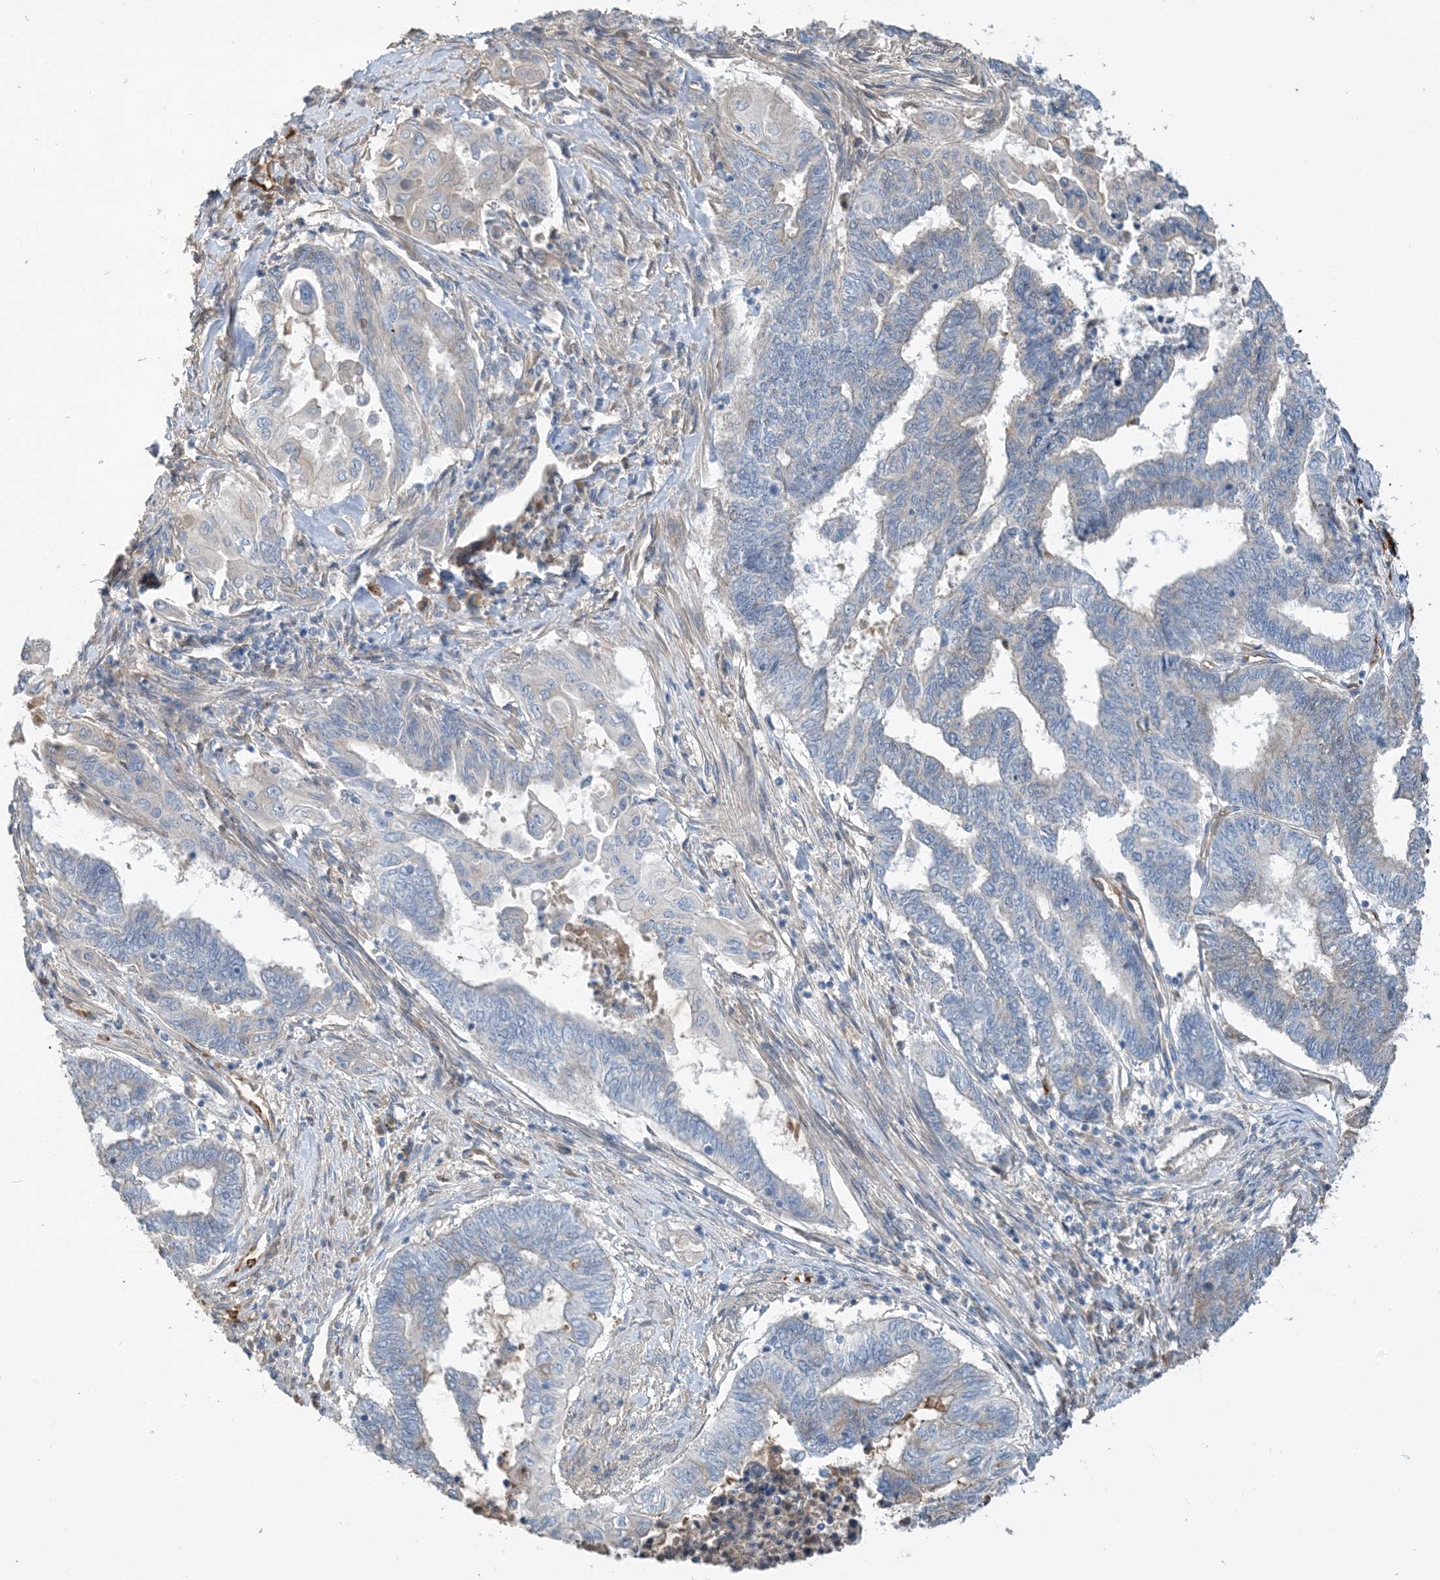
{"staining": {"intensity": "negative", "quantity": "none", "location": "none"}, "tissue": "endometrial cancer", "cell_type": "Tumor cells", "image_type": "cancer", "snomed": [{"axis": "morphology", "description": "Adenocarcinoma, NOS"}, {"axis": "topography", "description": "Uterus"}, {"axis": "topography", "description": "Endometrium"}], "caption": "High power microscopy image of an immunohistochemistry image of endometrial adenocarcinoma, revealing no significant expression in tumor cells.", "gene": "USP53", "patient": {"sex": "female", "age": 70}}